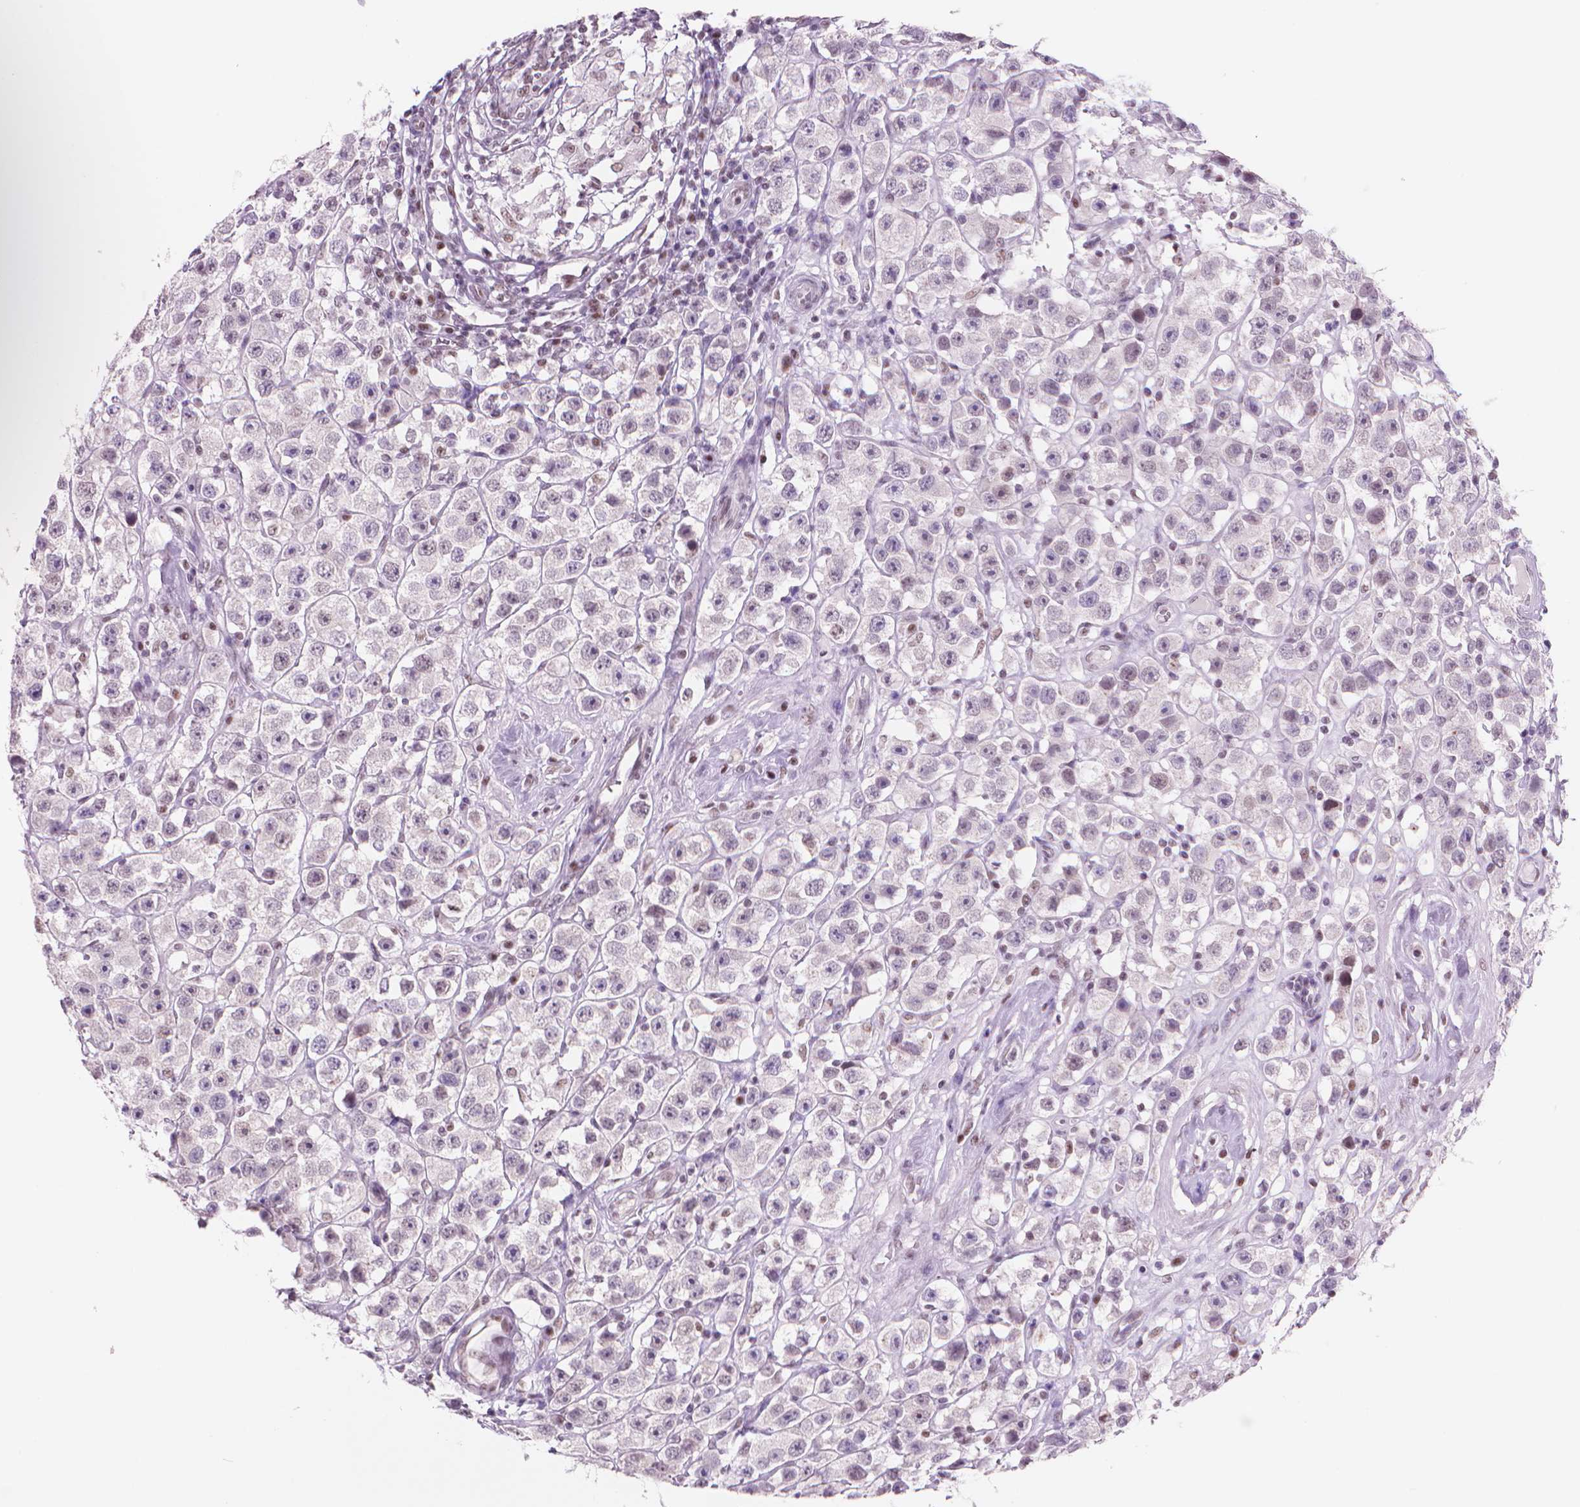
{"staining": {"intensity": "negative", "quantity": "none", "location": "none"}, "tissue": "testis cancer", "cell_type": "Tumor cells", "image_type": "cancer", "snomed": [{"axis": "morphology", "description": "Seminoma, NOS"}, {"axis": "topography", "description": "Testis"}], "caption": "This is an immunohistochemistry photomicrograph of human seminoma (testis). There is no expression in tumor cells.", "gene": "POLR3D", "patient": {"sex": "male", "age": 45}}